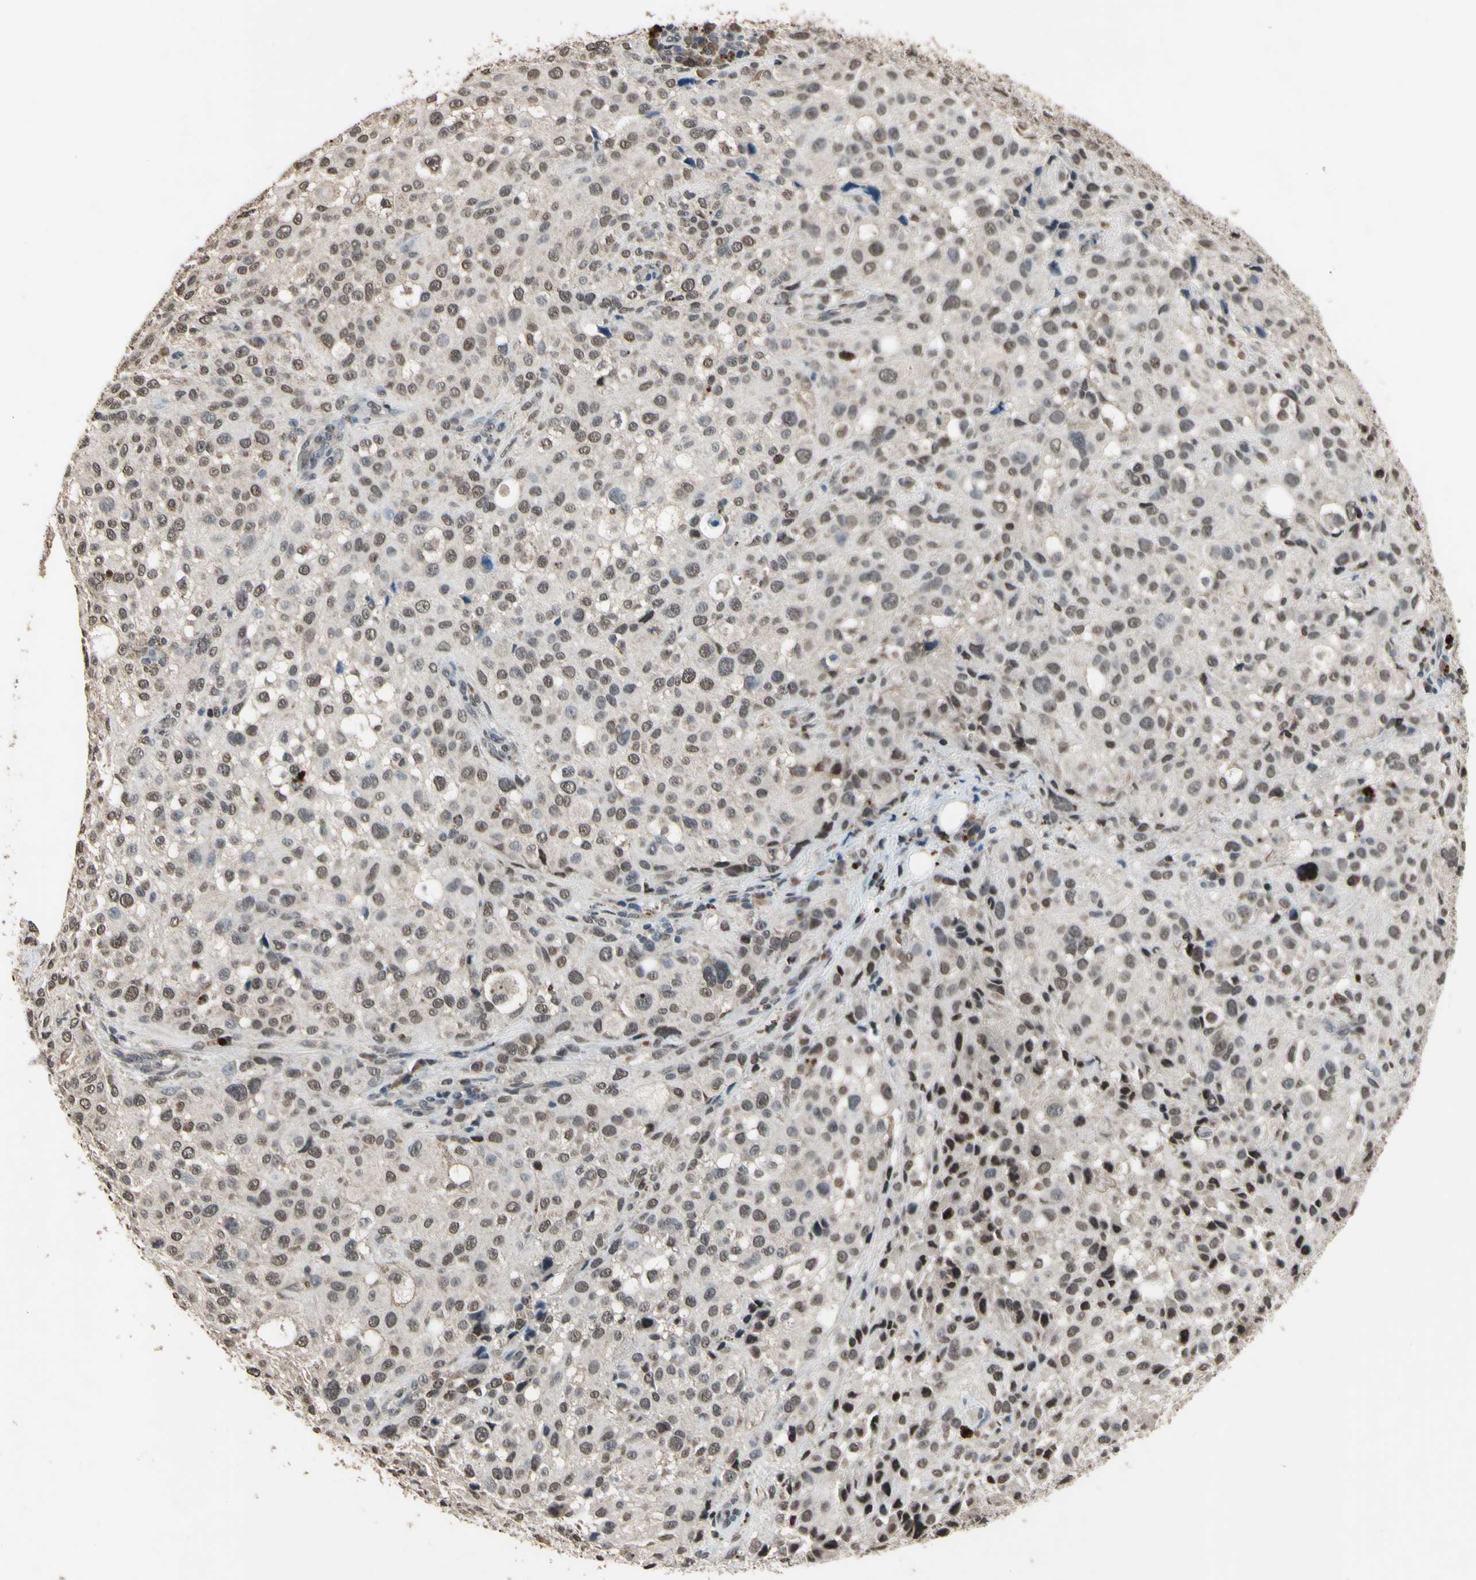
{"staining": {"intensity": "moderate", "quantity": ">75%", "location": "nuclear"}, "tissue": "melanoma", "cell_type": "Tumor cells", "image_type": "cancer", "snomed": [{"axis": "morphology", "description": "Necrosis, NOS"}, {"axis": "morphology", "description": "Malignant melanoma, NOS"}, {"axis": "topography", "description": "Skin"}], "caption": "High-magnification brightfield microscopy of melanoma stained with DAB (brown) and counterstained with hematoxylin (blue). tumor cells exhibit moderate nuclear expression is seen in approximately>75% of cells. (DAB = brown stain, brightfield microscopy at high magnification).", "gene": "ZNF174", "patient": {"sex": "female", "age": 87}}